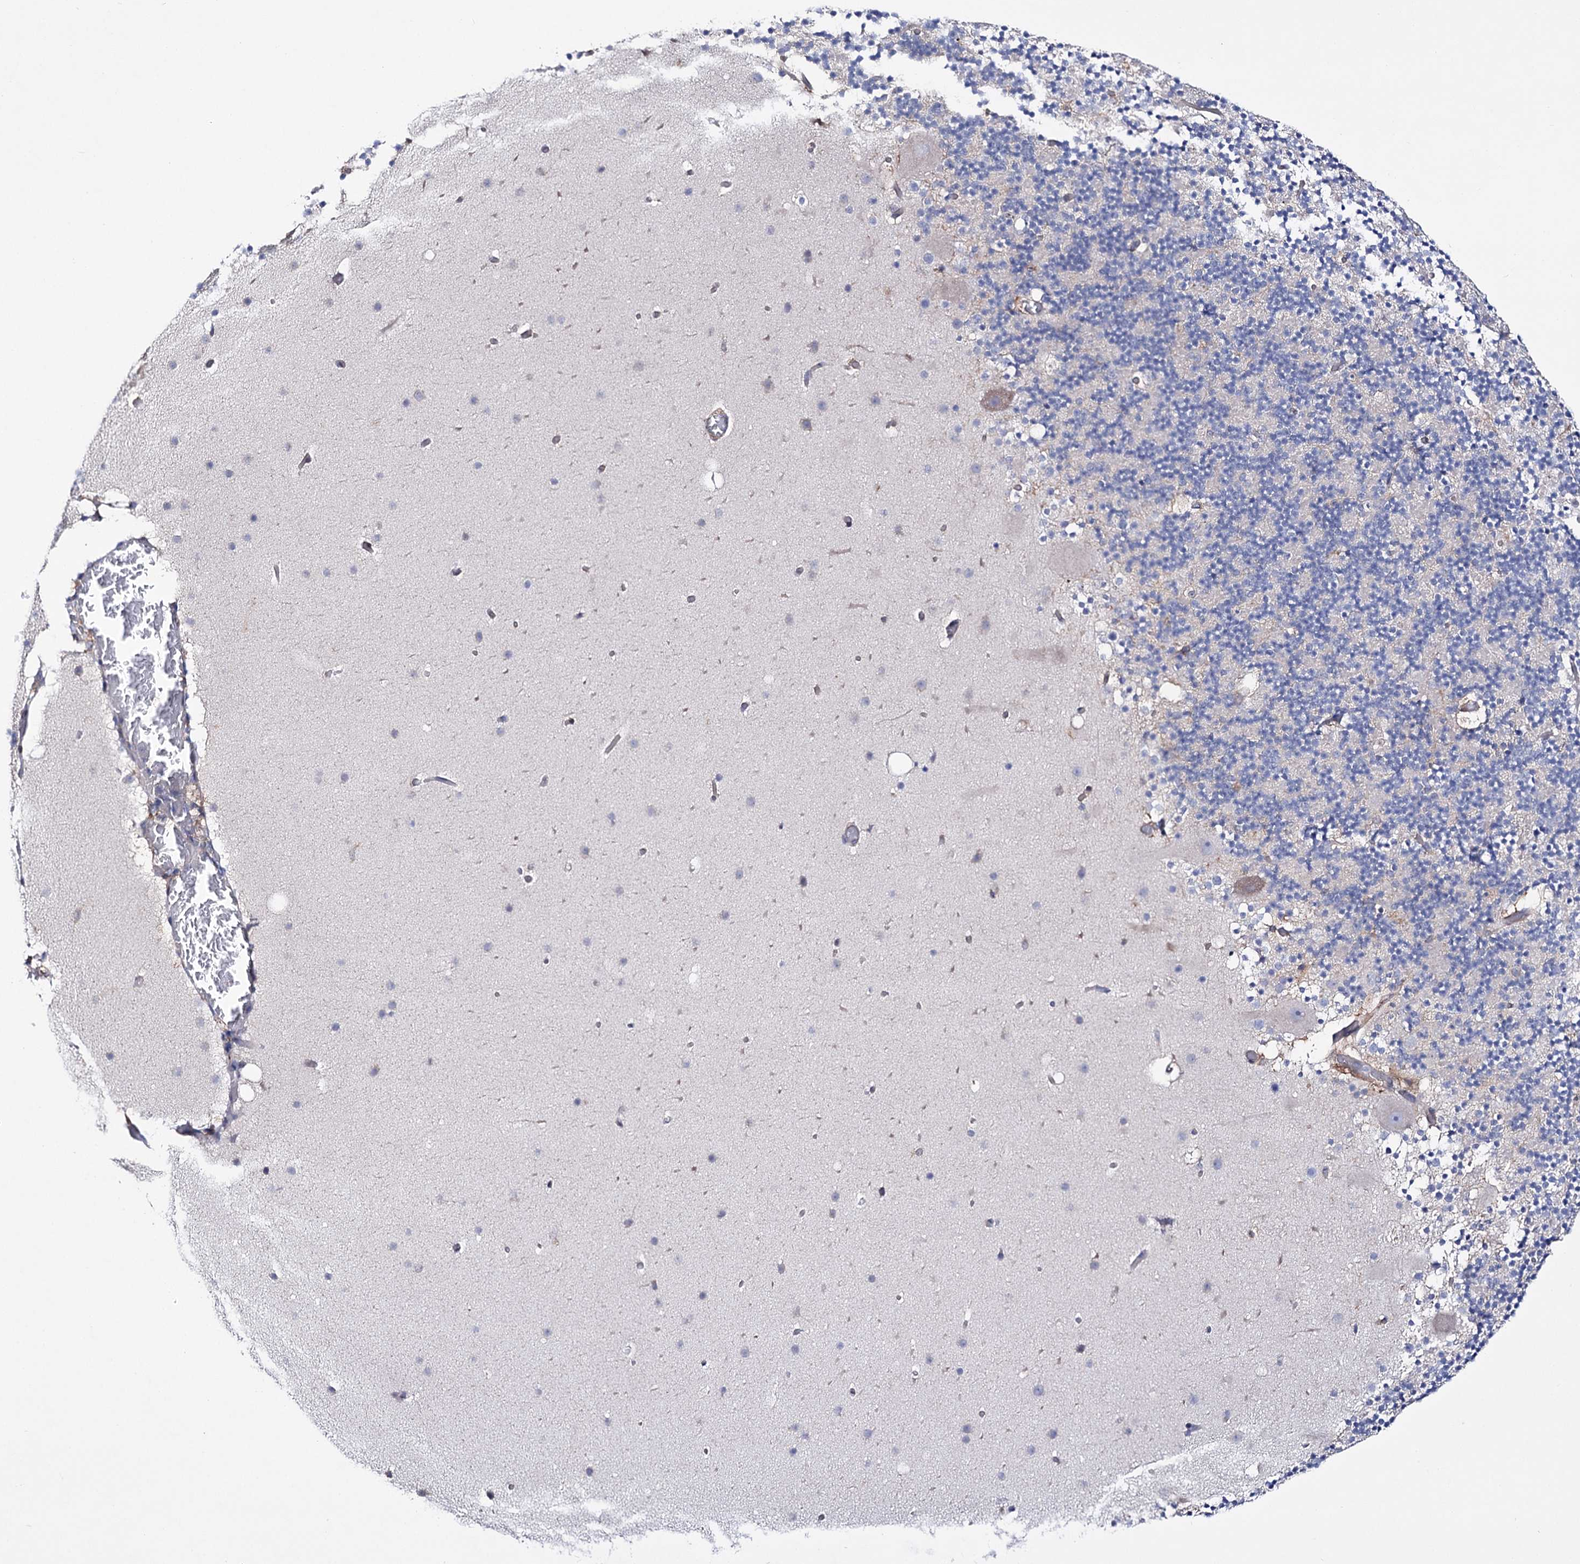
{"staining": {"intensity": "negative", "quantity": "none", "location": "none"}, "tissue": "cerebellum", "cell_type": "Cells in granular layer", "image_type": "normal", "snomed": [{"axis": "morphology", "description": "Normal tissue, NOS"}, {"axis": "topography", "description": "Cerebellum"}], "caption": "DAB immunohistochemical staining of unremarkable human cerebellum exhibits no significant positivity in cells in granular layer.", "gene": "PTER", "patient": {"sex": "male", "age": 57}}